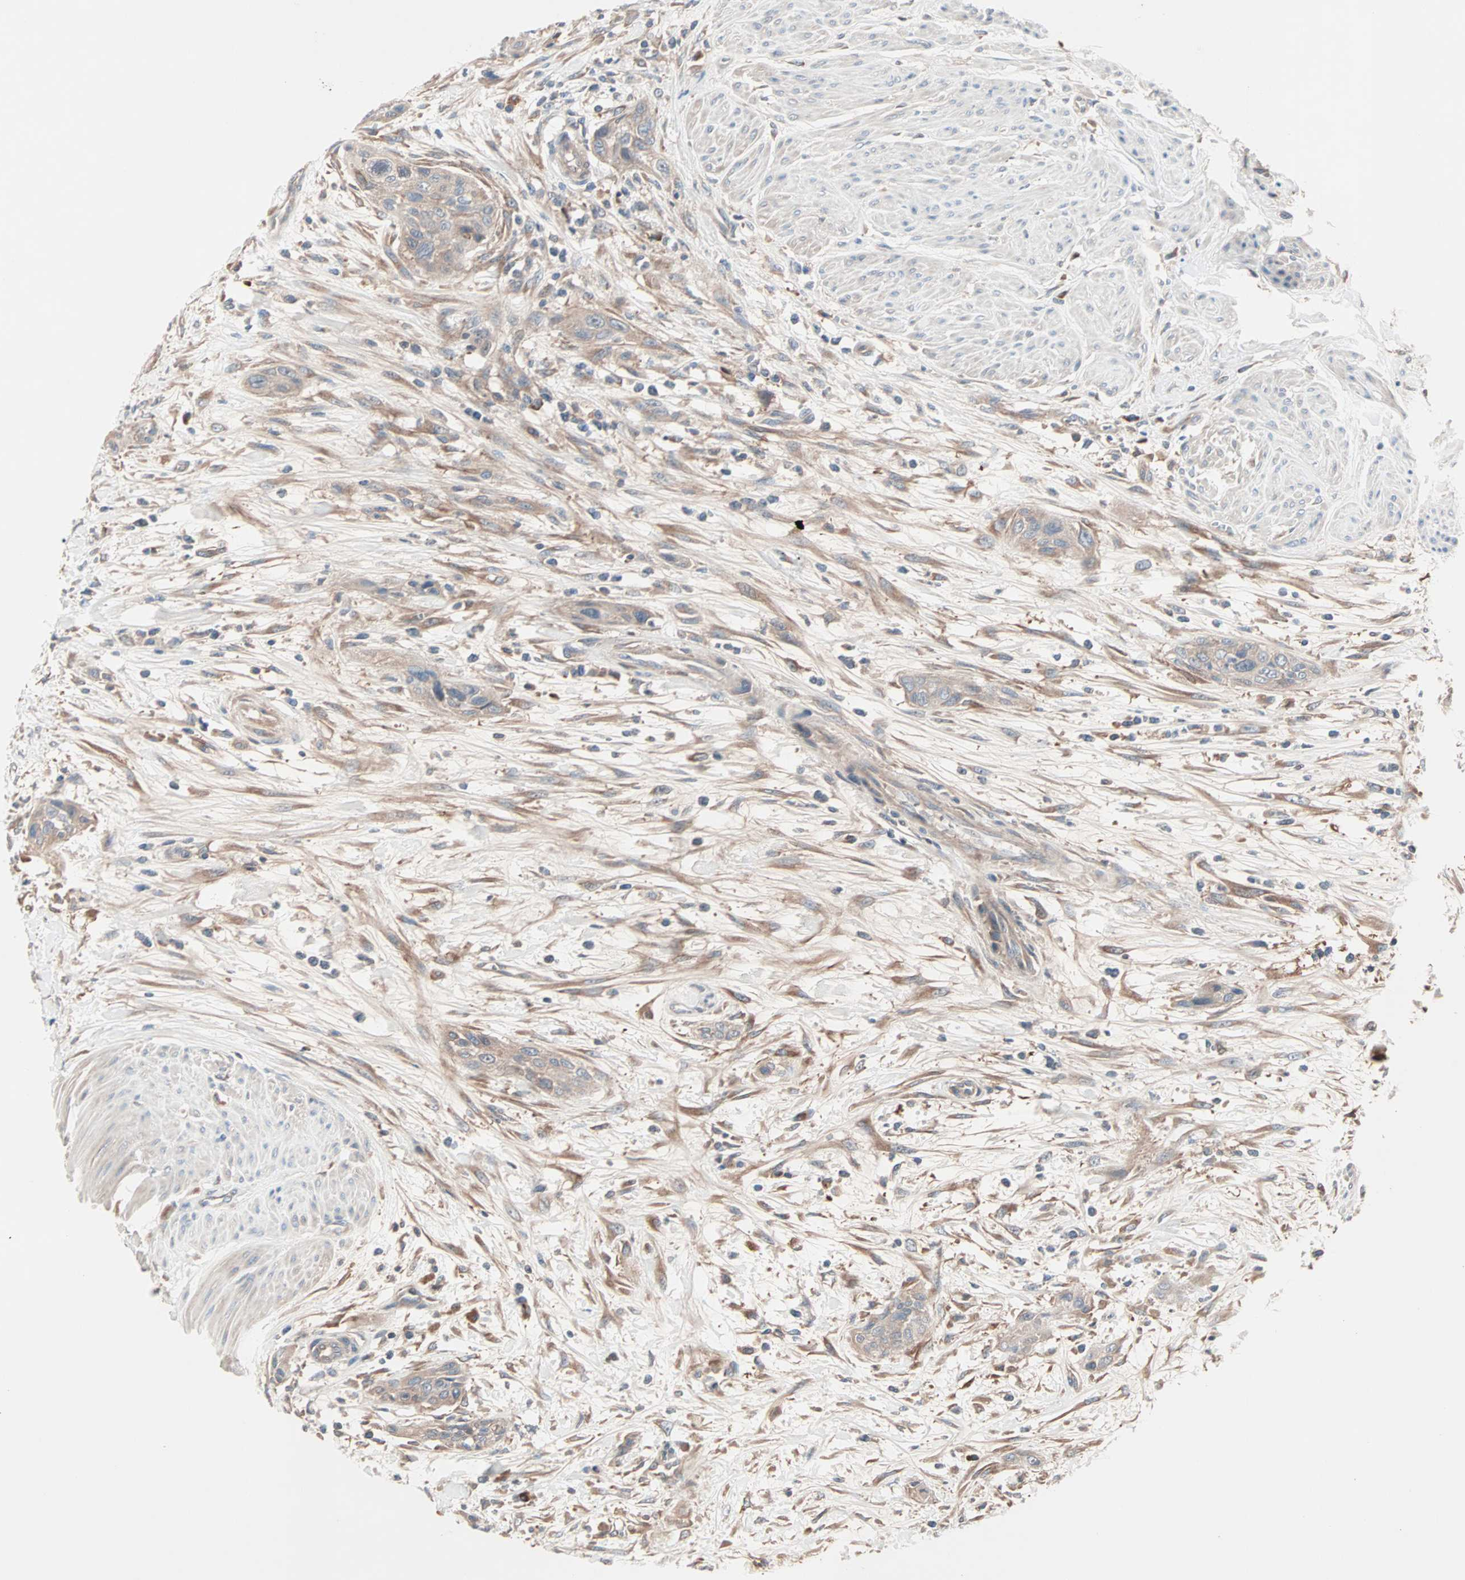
{"staining": {"intensity": "weak", "quantity": ">75%", "location": "cytoplasmic/membranous"}, "tissue": "urothelial cancer", "cell_type": "Tumor cells", "image_type": "cancer", "snomed": [{"axis": "morphology", "description": "Urothelial carcinoma, High grade"}, {"axis": "topography", "description": "Urinary bladder"}], "caption": "DAB (3,3'-diaminobenzidine) immunohistochemical staining of urothelial cancer demonstrates weak cytoplasmic/membranous protein staining in about >75% of tumor cells.", "gene": "CAD", "patient": {"sex": "male", "age": 35}}